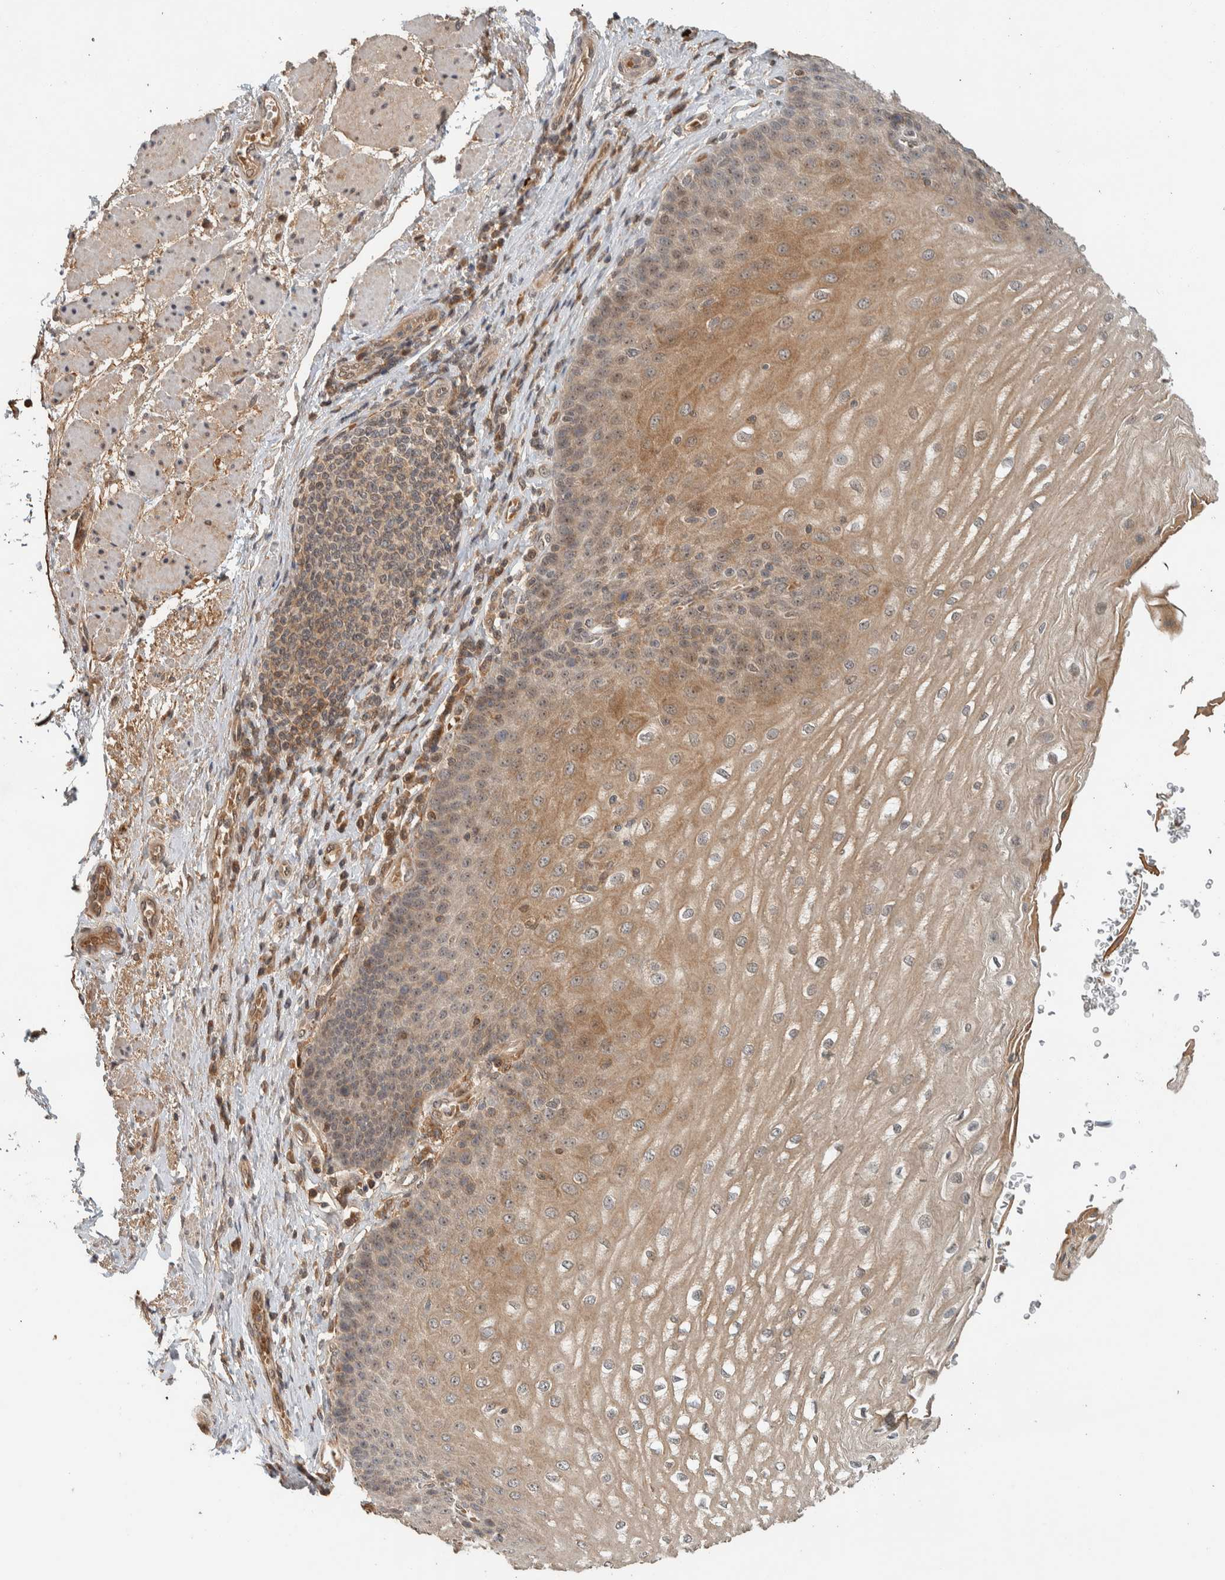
{"staining": {"intensity": "moderate", "quantity": ">75%", "location": "cytoplasmic/membranous,nuclear"}, "tissue": "esophagus", "cell_type": "Squamous epithelial cells", "image_type": "normal", "snomed": [{"axis": "morphology", "description": "Normal tissue, NOS"}, {"axis": "topography", "description": "Esophagus"}], "caption": "The image reveals staining of benign esophagus, revealing moderate cytoplasmic/membranous,nuclear protein positivity (brown color) within squamous epithelial cells.", "gene": "ZBTB2", "patient": {"sex": "male", "age": 54}}